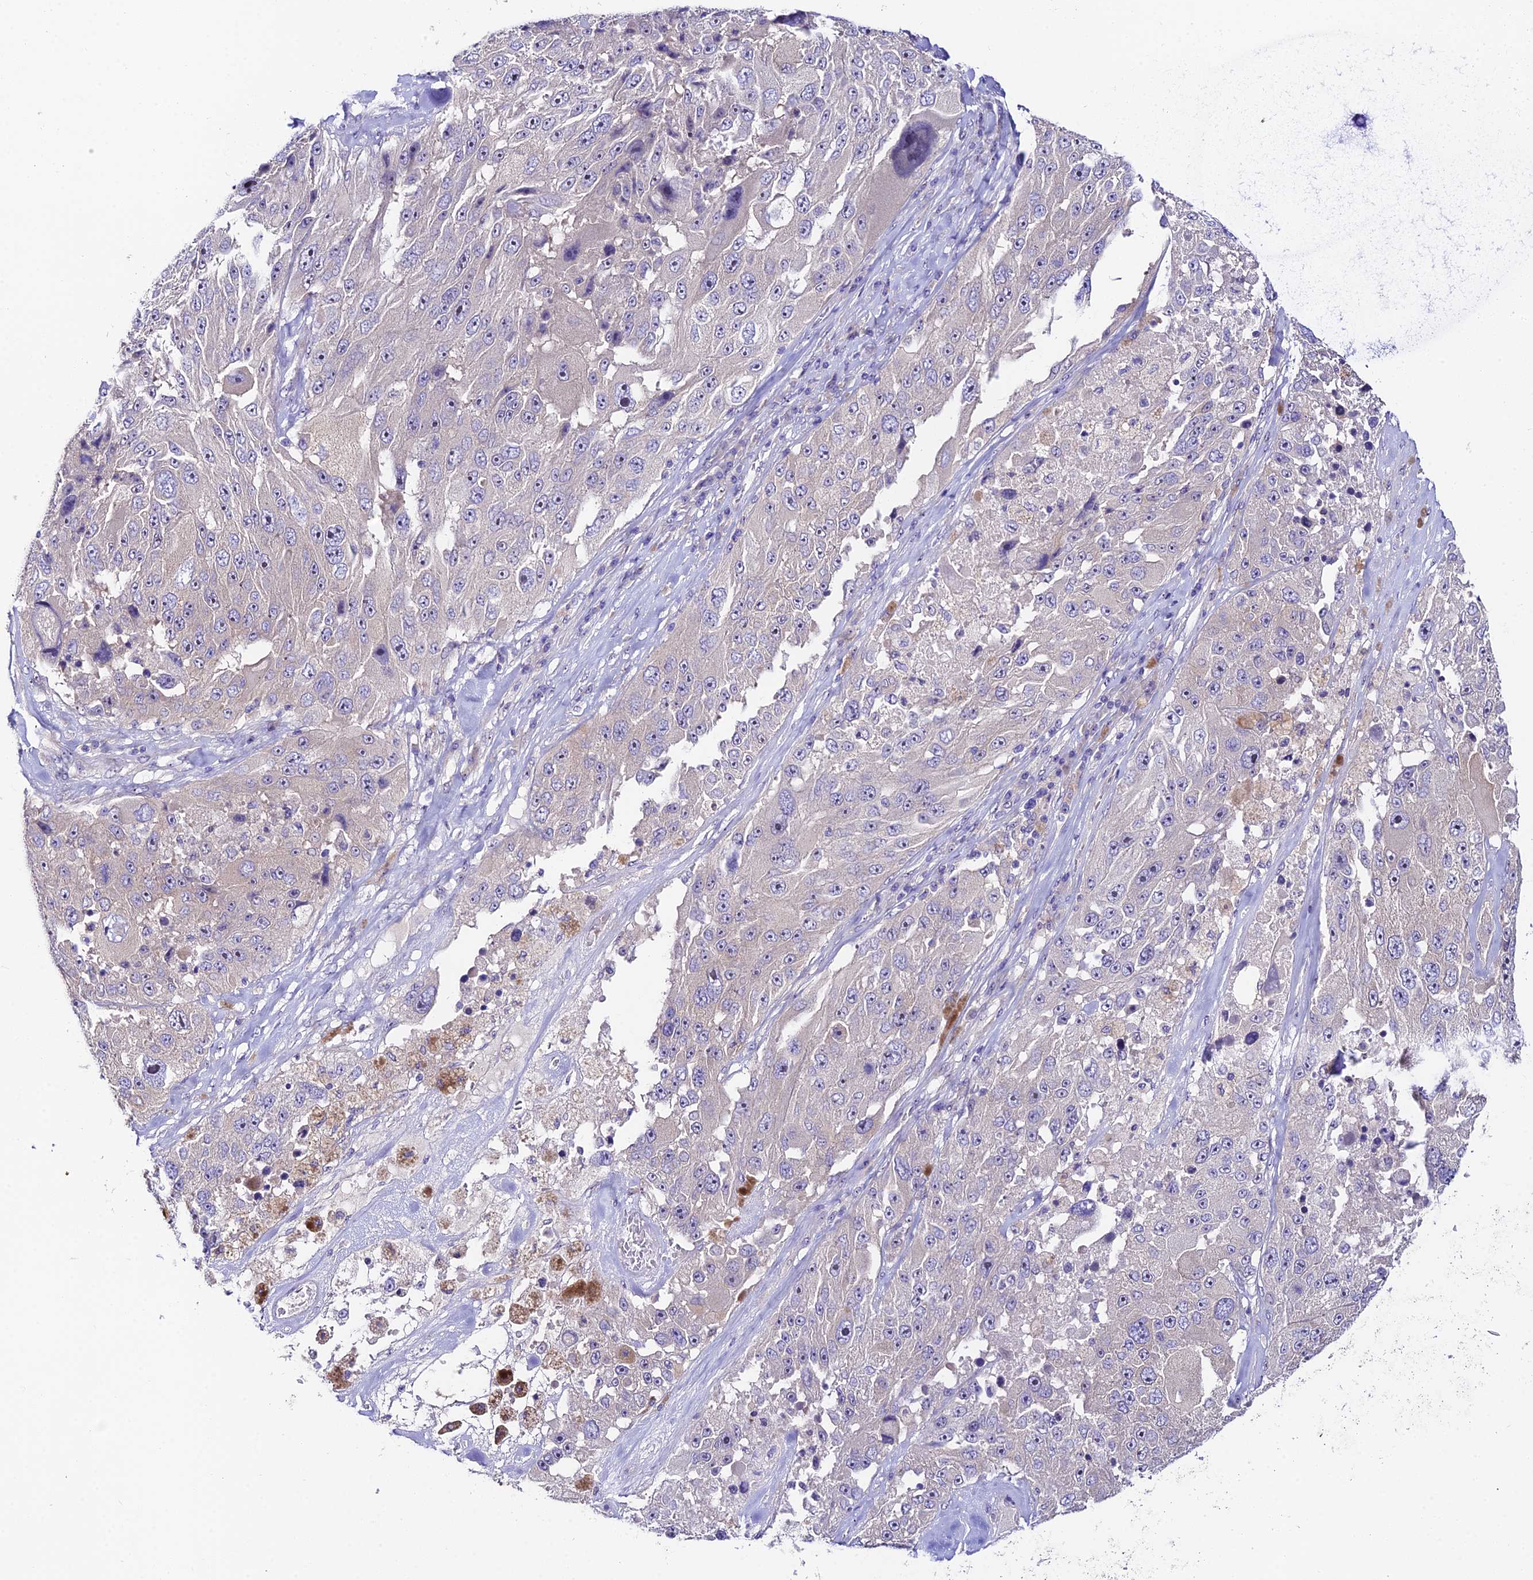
{"staining": {"intensity": "negative", "quantity": "none", "location": "none"}, "tissue": "melanoma", "cell_type": "Tumor cells", "image_type": "cancer", "snomed": [{"axis": "morphology", "description": "Malignant melanoma, Metastatic site"}, {"axis": "topography", "description": "Lymph node"}], "caption": "An immunohistochemistry photomicrograph of malignant melanoma (metastatic site) is shown. There is no staining in tumor cells of malignant melanoma (metastatic site).", "gene": "DUSP29", "patient": {"sex": "male", "age": 62}}